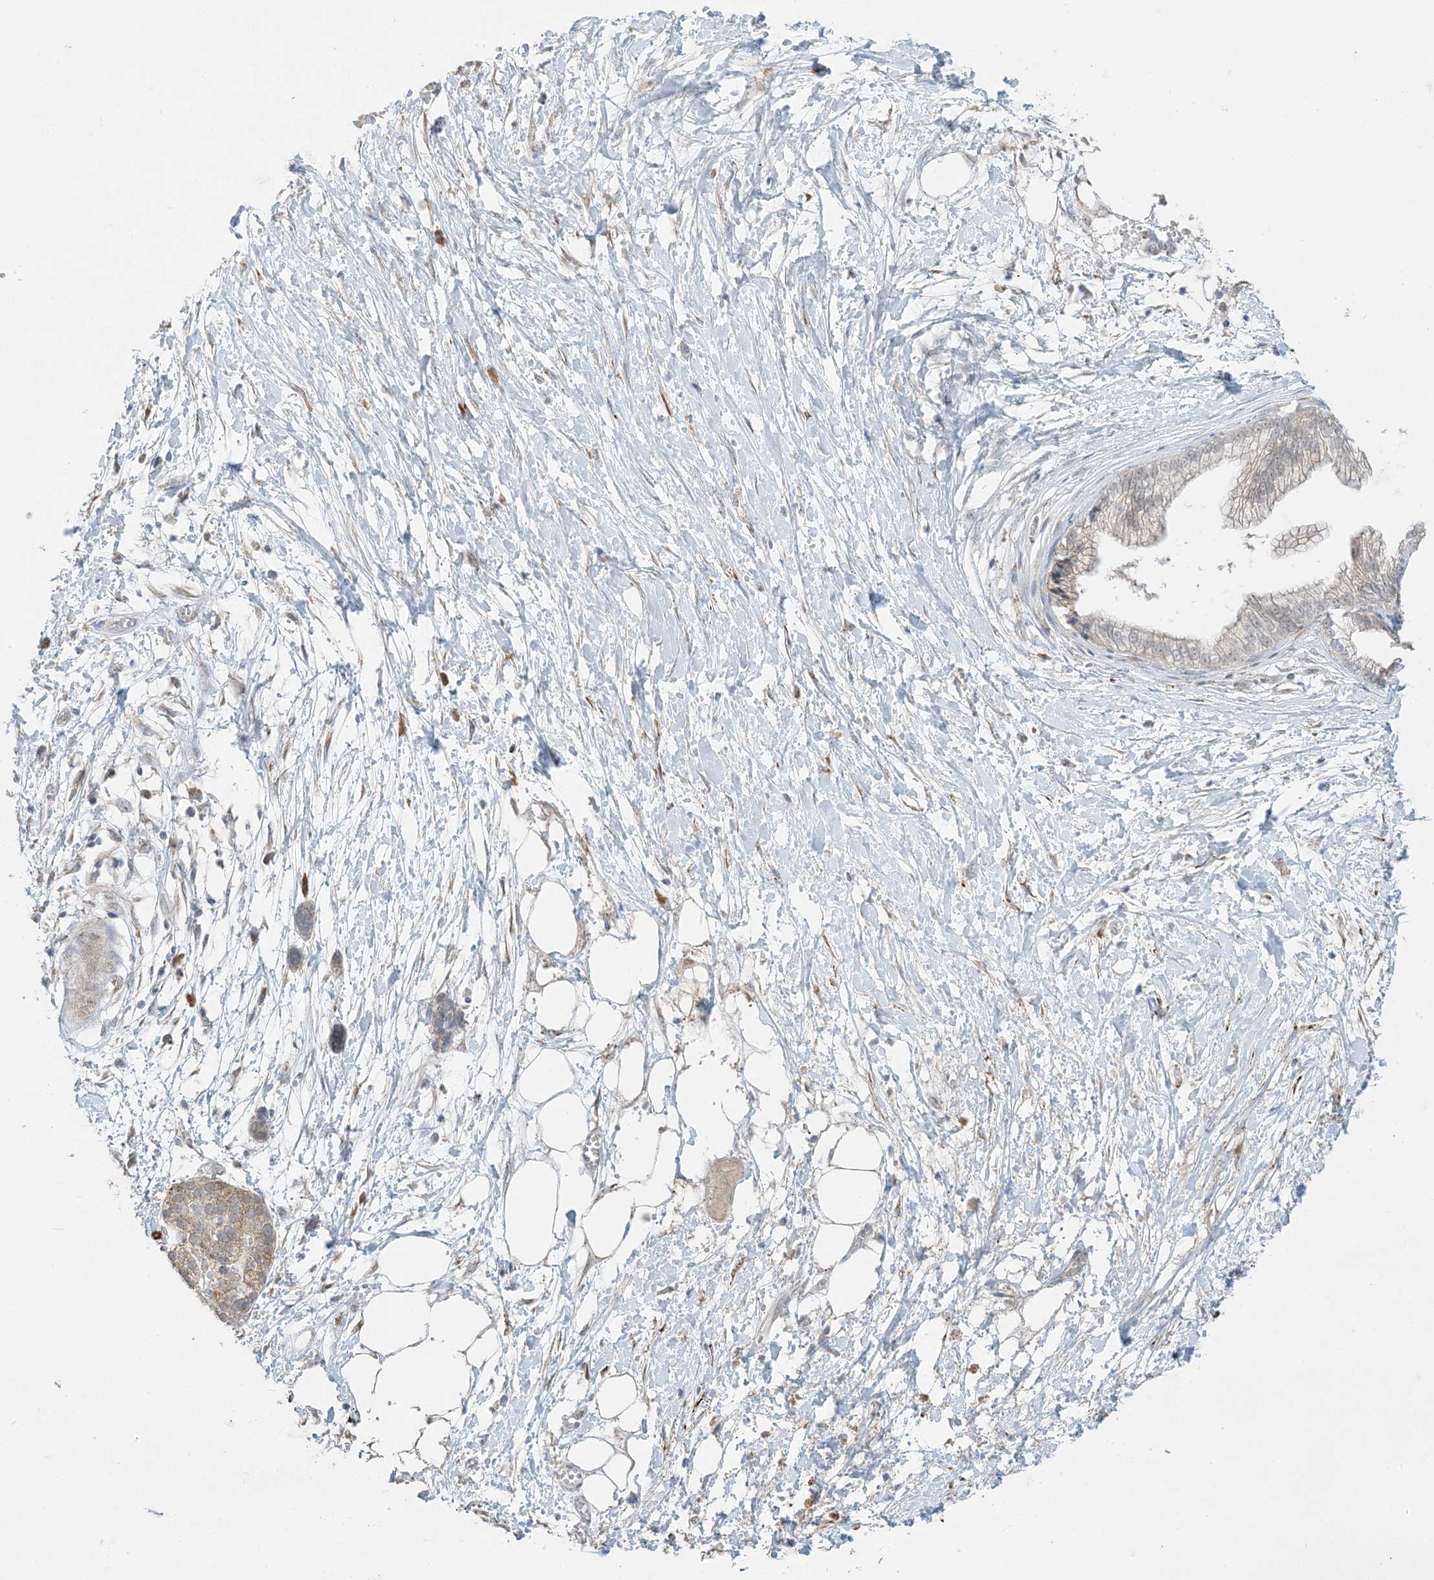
{"staining": {"intensity": "negative", "quantity": "none", "location": "none"}, "tissue": "pancreatic cancer", "cell_type": "Tumor cells", "image_type": "cancer", "snomed": [{"axis": "morphology", "description": "Adenocarcinoma, NOS"}, {"axis": "topography", "description": "Pancreas"}], "caption": "High power microscopy histopathology image of an IHC photomicrograph of pancreatic adenocarcinoma, revealing no significant positivity in tumor cells.", "gene": "ODC1", "patient": {"sex": "male", "age": 68}}